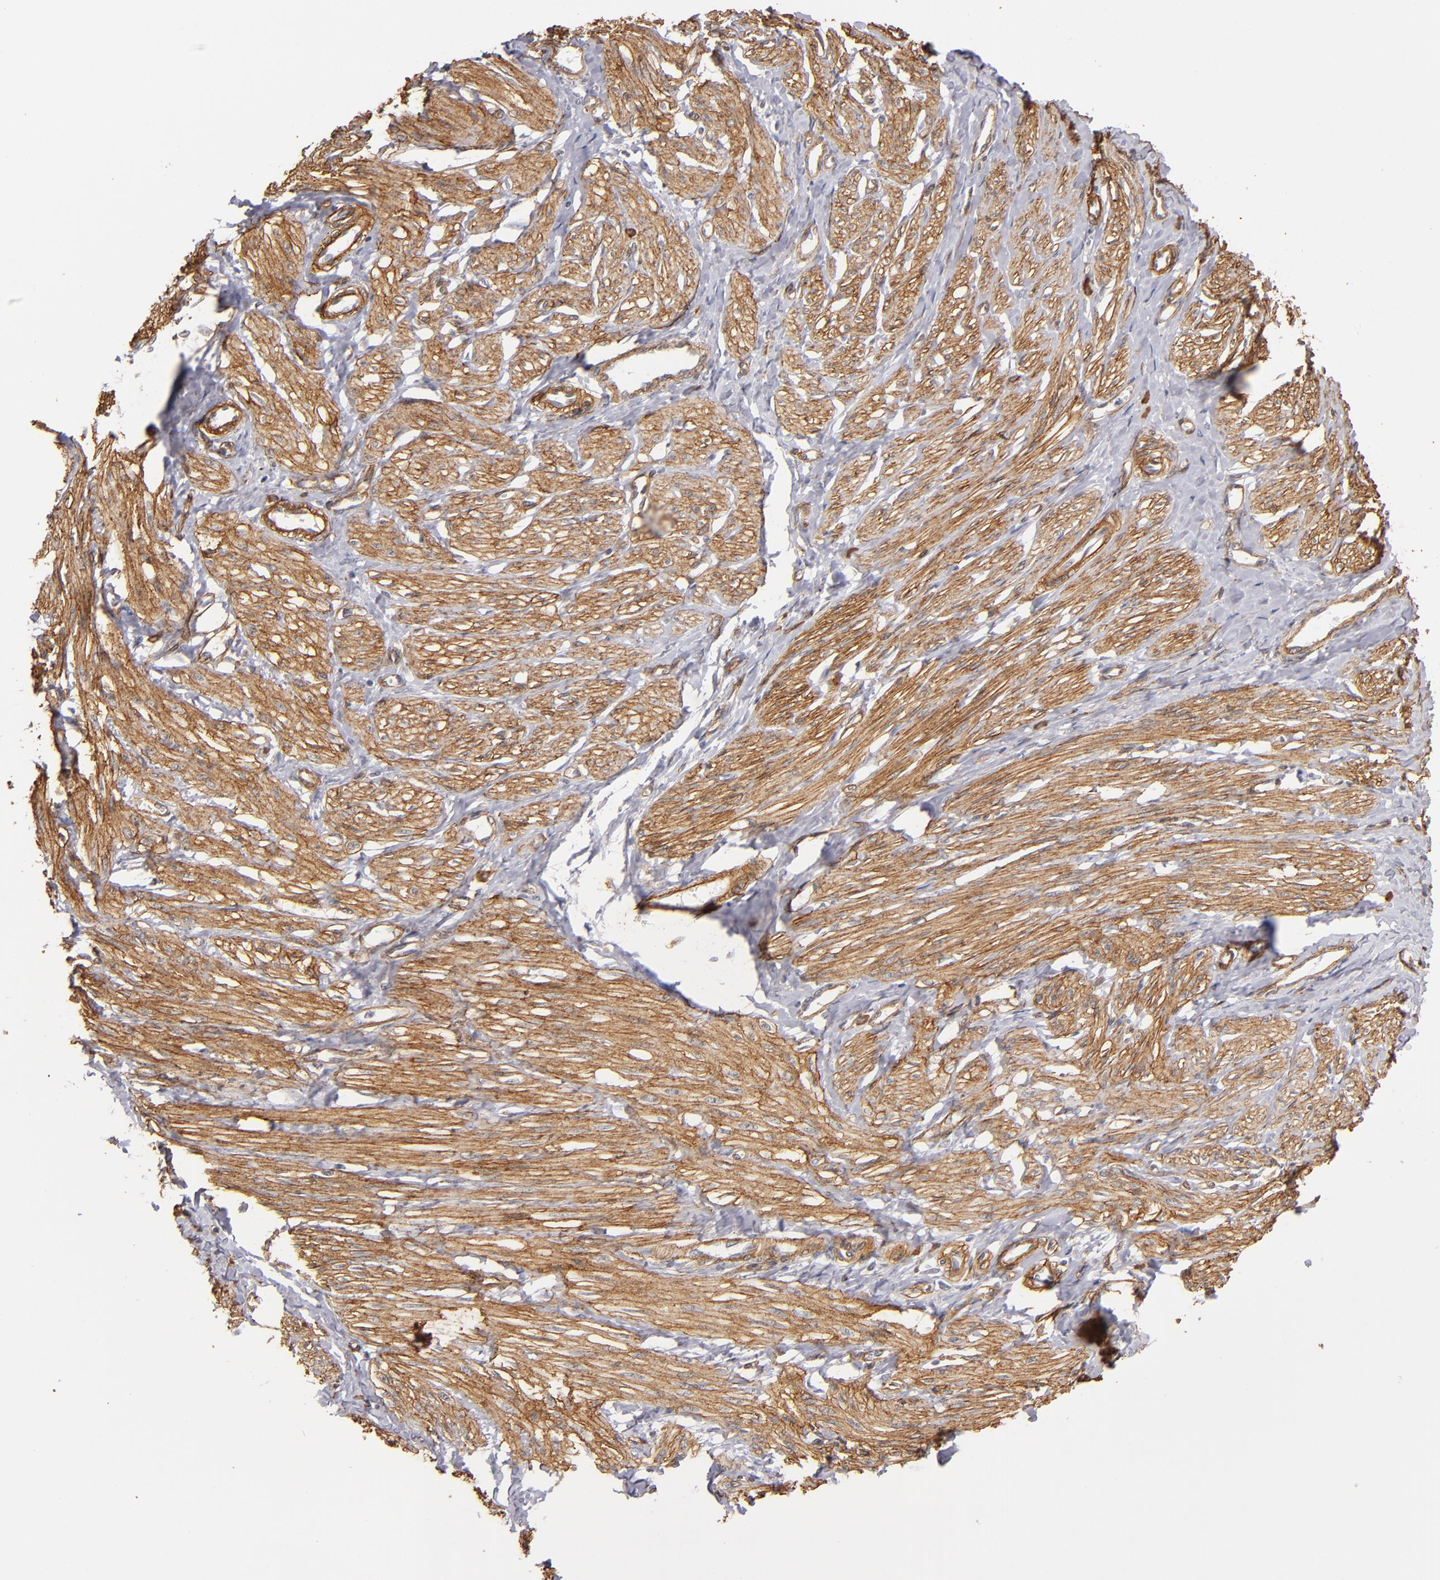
{"staining": {"intensity": "moderate", "quantity": ">75%", "location": "cytoplasmic/membranous"}, "tissue": "smooth muscle", "cell_type": "Smooth muscle cells", "image_type": "normal", "snomed": [{"axis": "morphology", "description": "Normal tissue, NOS"}, {"axis": "topography", "description": "Smooth muscle"}, {"axis": "topography", "description": "Uterus"}], "caption": "Immunohistochemical staining of unremarkable smooth muscle shows >75% levels of moderate cytoplasmic/membranous protein positivity in approximately >75% of smooth muscle cells. (IHC, brightfield microscopy, high magnification).", "gene": "LAMC1", "patient": {"sex": "female", "age": 39}}